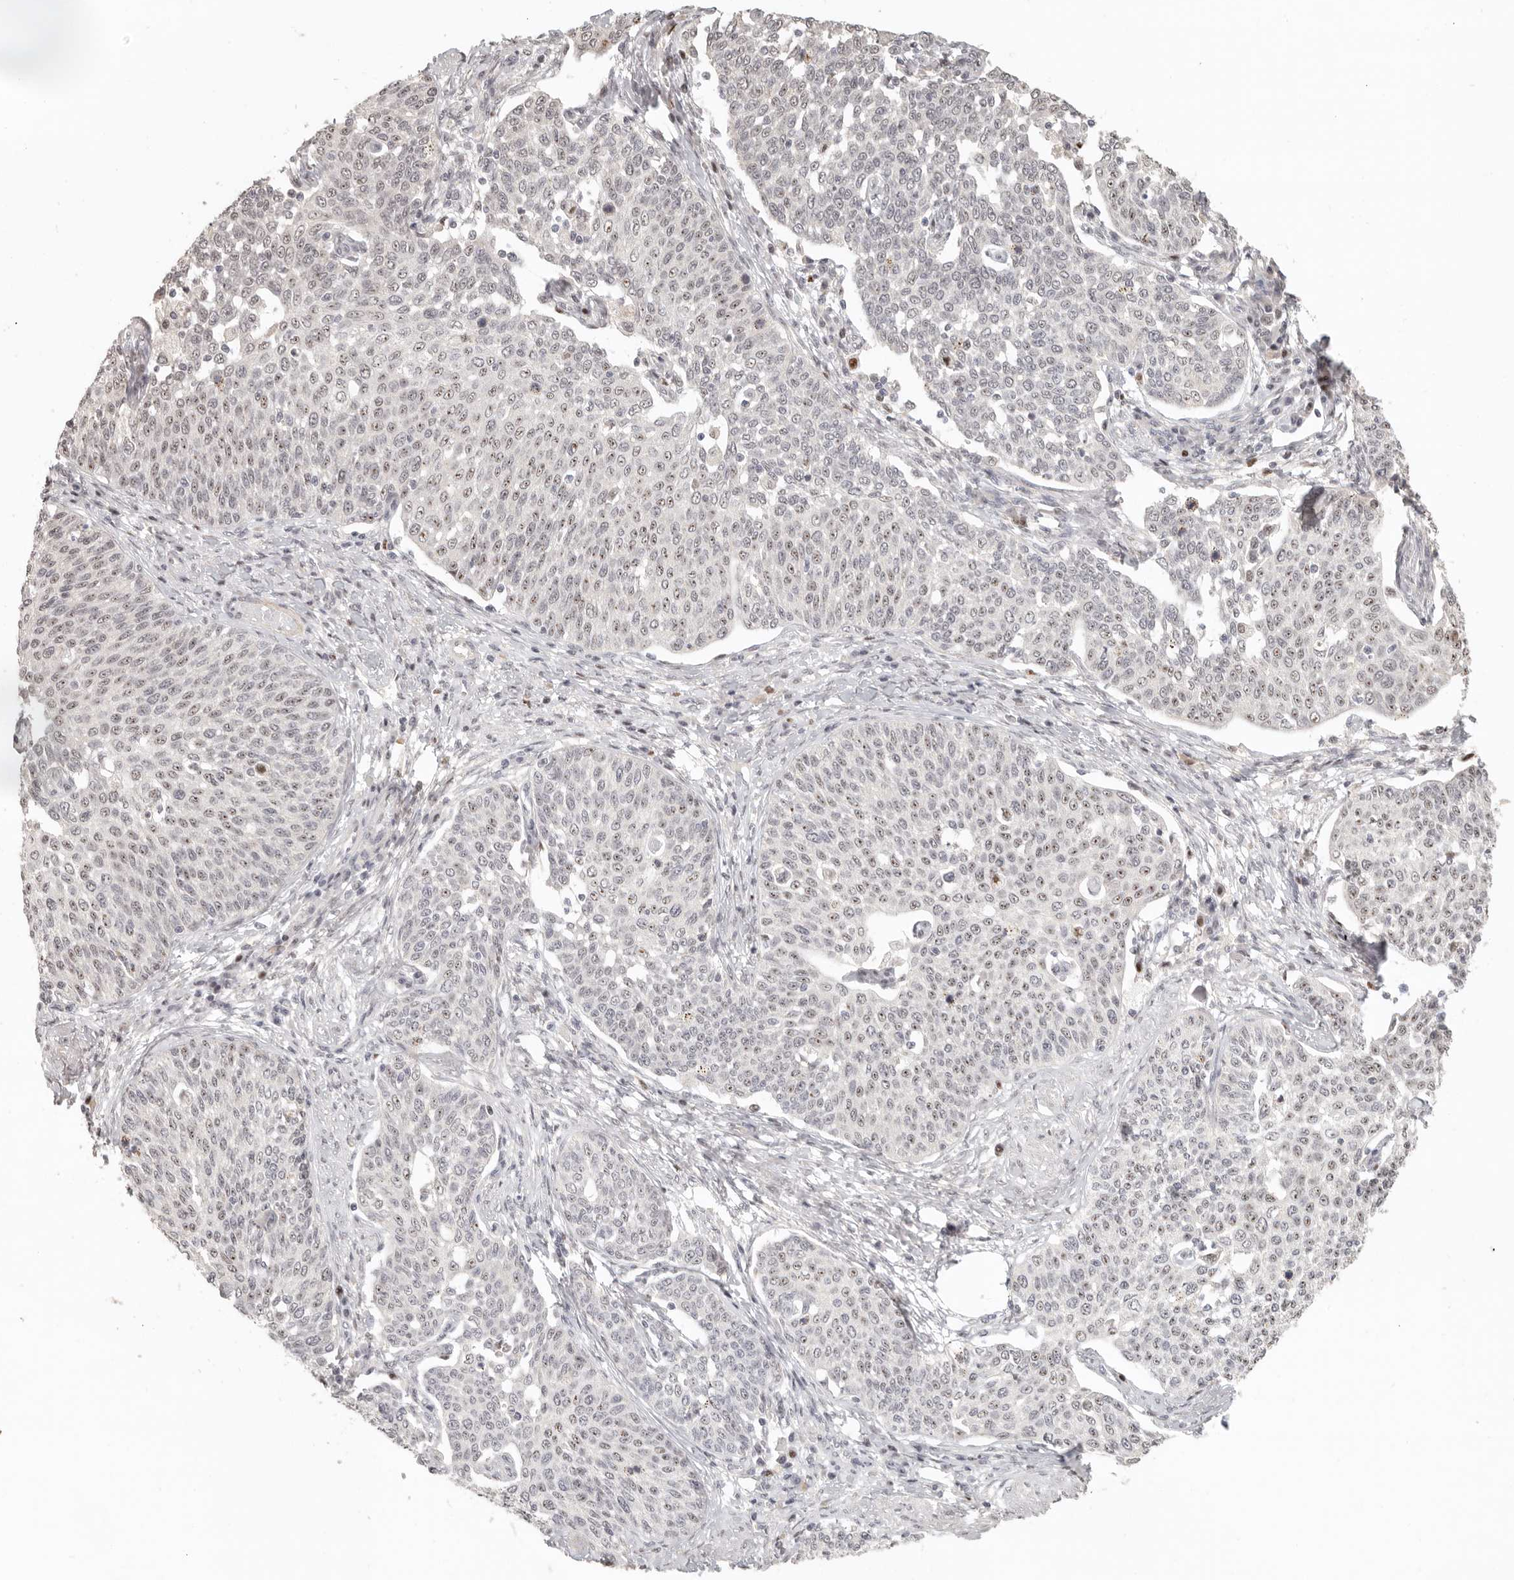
{"staining": {"intensity": "weak", "quantity": "25%-75%", "location": "nuclear"}, "tissue": "cervical cancer", "cell_type": "Tumor cells", "image_type": "cancer", "snomed": [{"axis": "morphology", "description": "Squamous cell carcinoma, NOS"}, {"axis": "topography", "description": "Cervix"}], "caption": "Immunohistochemical staining of human cervical squamous cell carcinoma exhibits low levels of weak nuclear staining in about 25%-75% of tumor cells. (brown staining indicates protein expression, while blue staining denotes nuclei).", "gene": "GPBP1L1", "patient": {"sex": "female", "age": 34}}